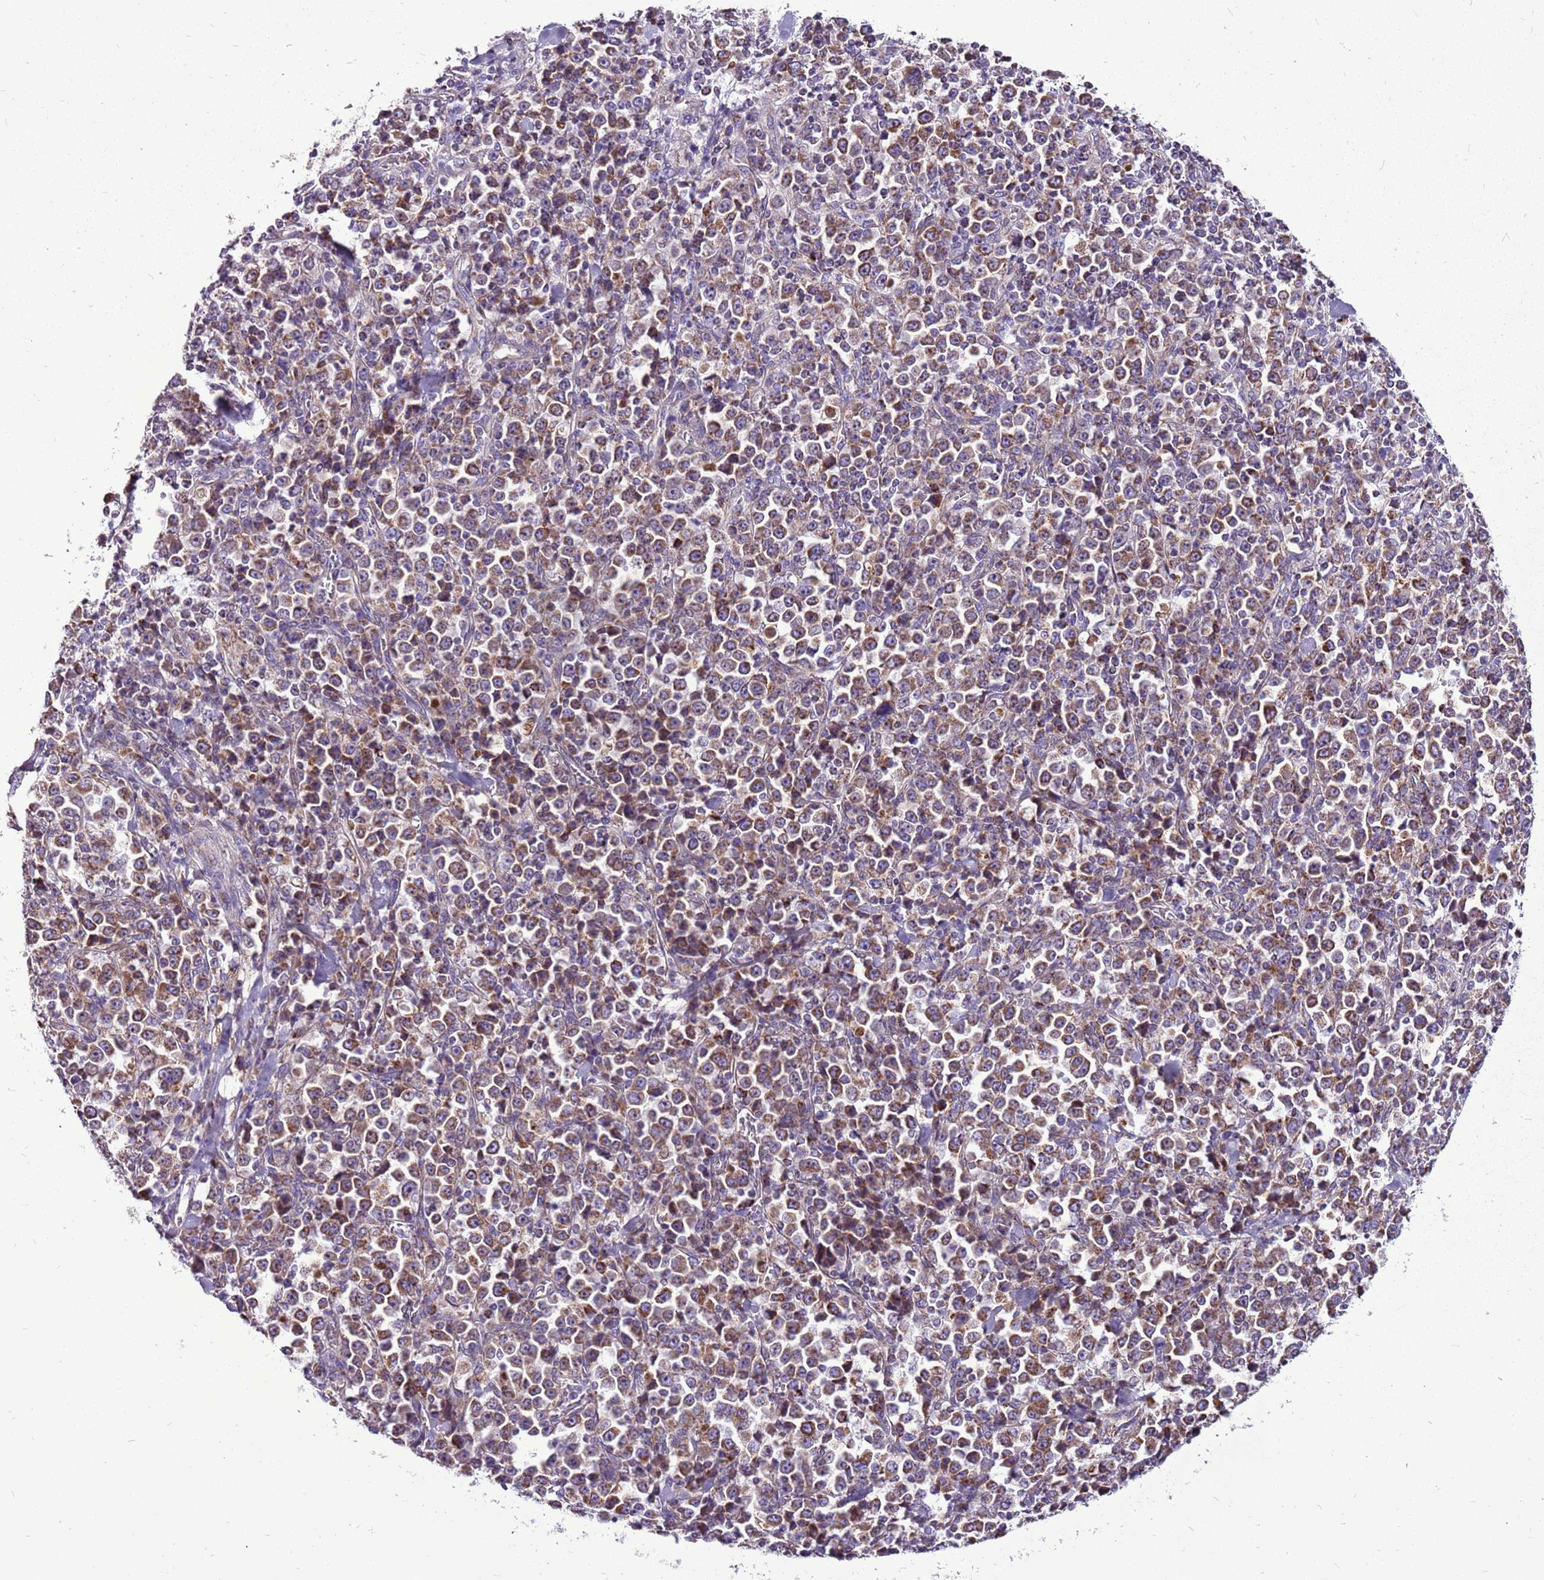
{"staining": {"intensity": "moderate", "quantity": ">75%", "location": "cytoplasmic/membranous"}, "tissue": "stomach cancer", "cell_type": "Tumor cells", "image_type": "cancer", "snomed": [{"axis": "morphology", "description": "Normal tissue, NOS"}, {"axis": "morphology", "description": "Adenocarcinoma, NOS"}, {"axis": "topography", "description": "Stomach, upper"}, {"axis": "topography", "description": "Stomach"}], "caption": "The immunohistochemical stain highlights moderate cytoplasmic/membranous positivity in tumor cells of stomach adenocarcinoma tissue.", "gene": "GCDH", "patient": {"sex": "male", "age": 59}}